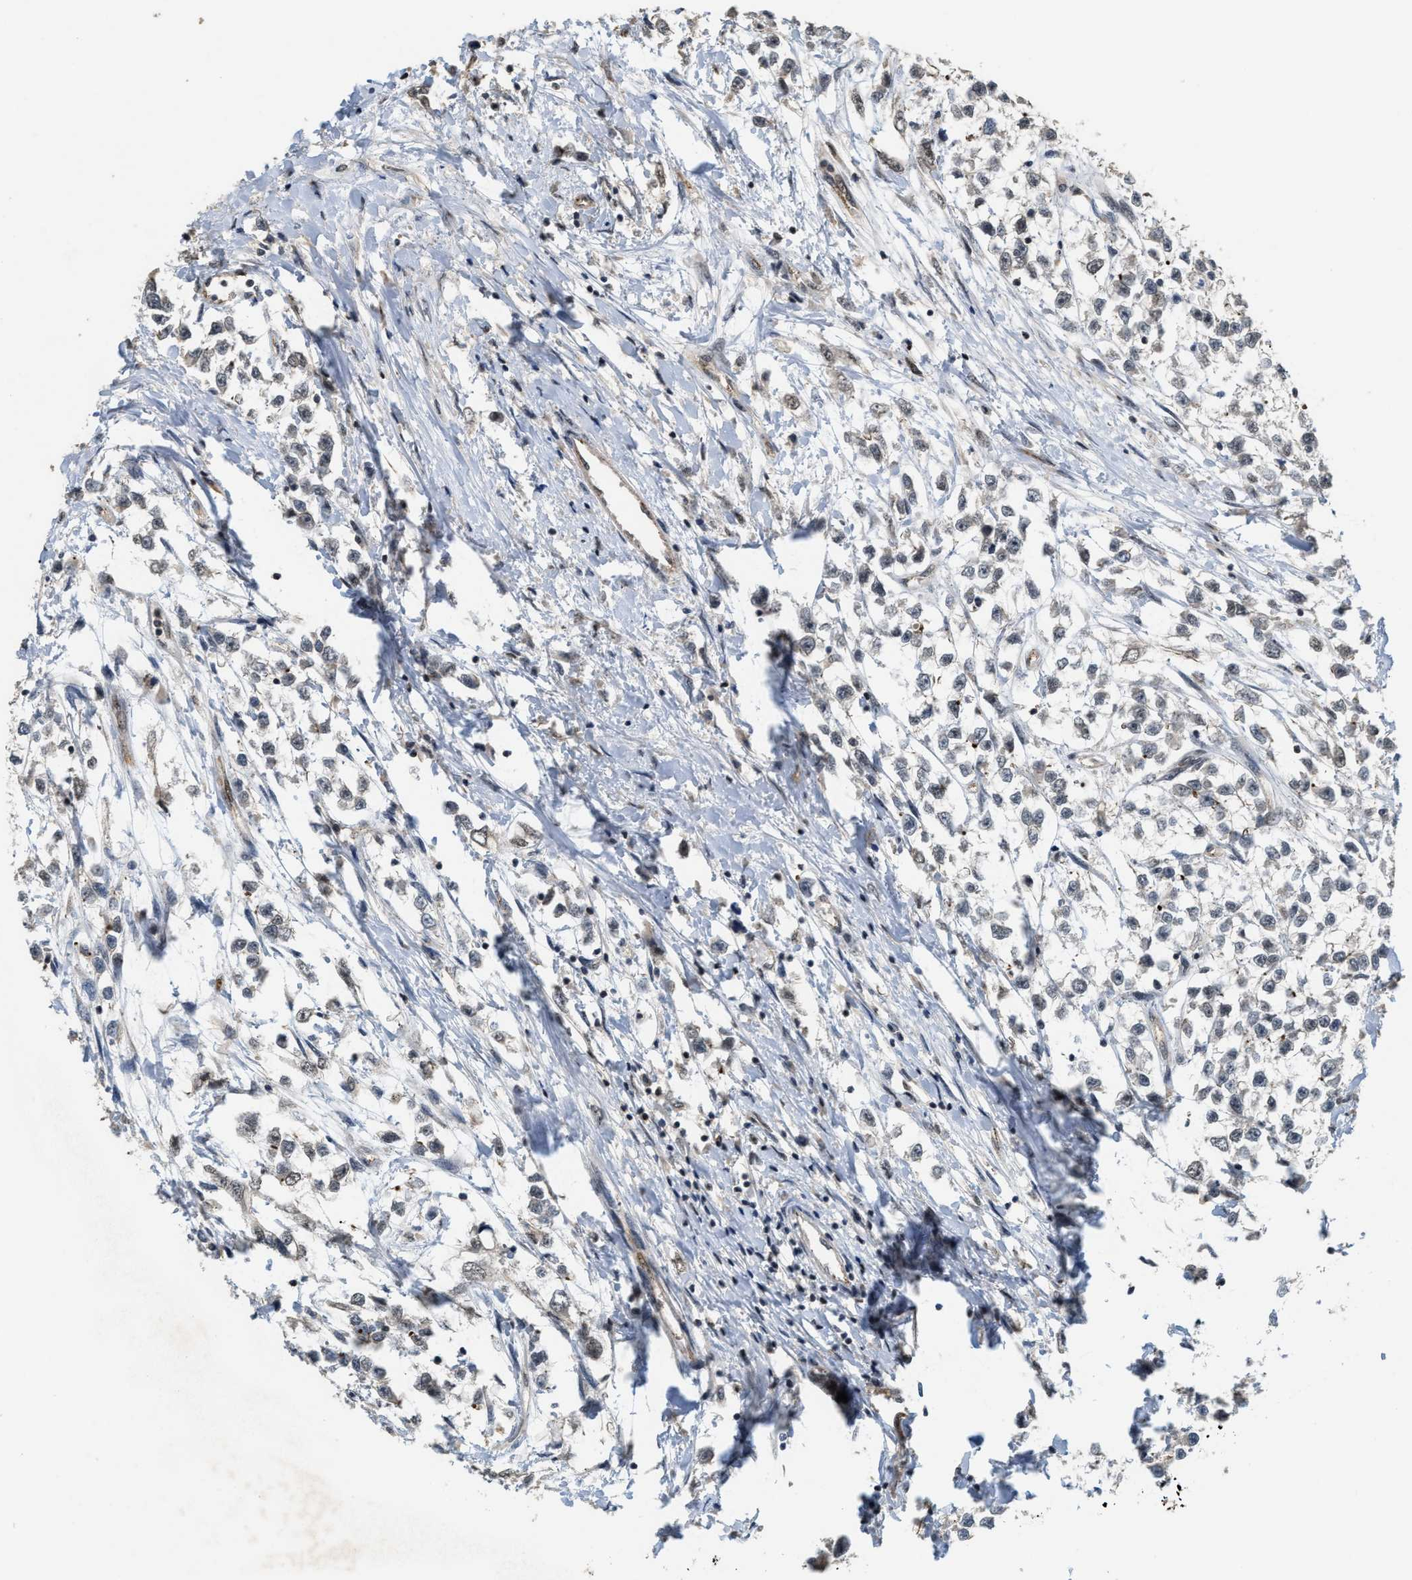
{"staining": {"intensity": "negative", "quantity": "none", "location": "none"}, "tissue": "testis cancer", "cell_type": "Tumor cells", "image_type": "cancer", "snomed": [{"axis": "morphology", "description": "Seminoma, NOS"}, {"axis": "morphology", "description": "Carcinoma, Embryonal, NOS"}, {"axis": "topography", "description": "Testis"}], "caption": "Immunohistochemical staining of embryonal carcinoma (testis) shows no significant staining in tumor cells. Nuclei are stained in blue.", "gene": "DPF2", "patient": {"sex": "male", "age": 51}}